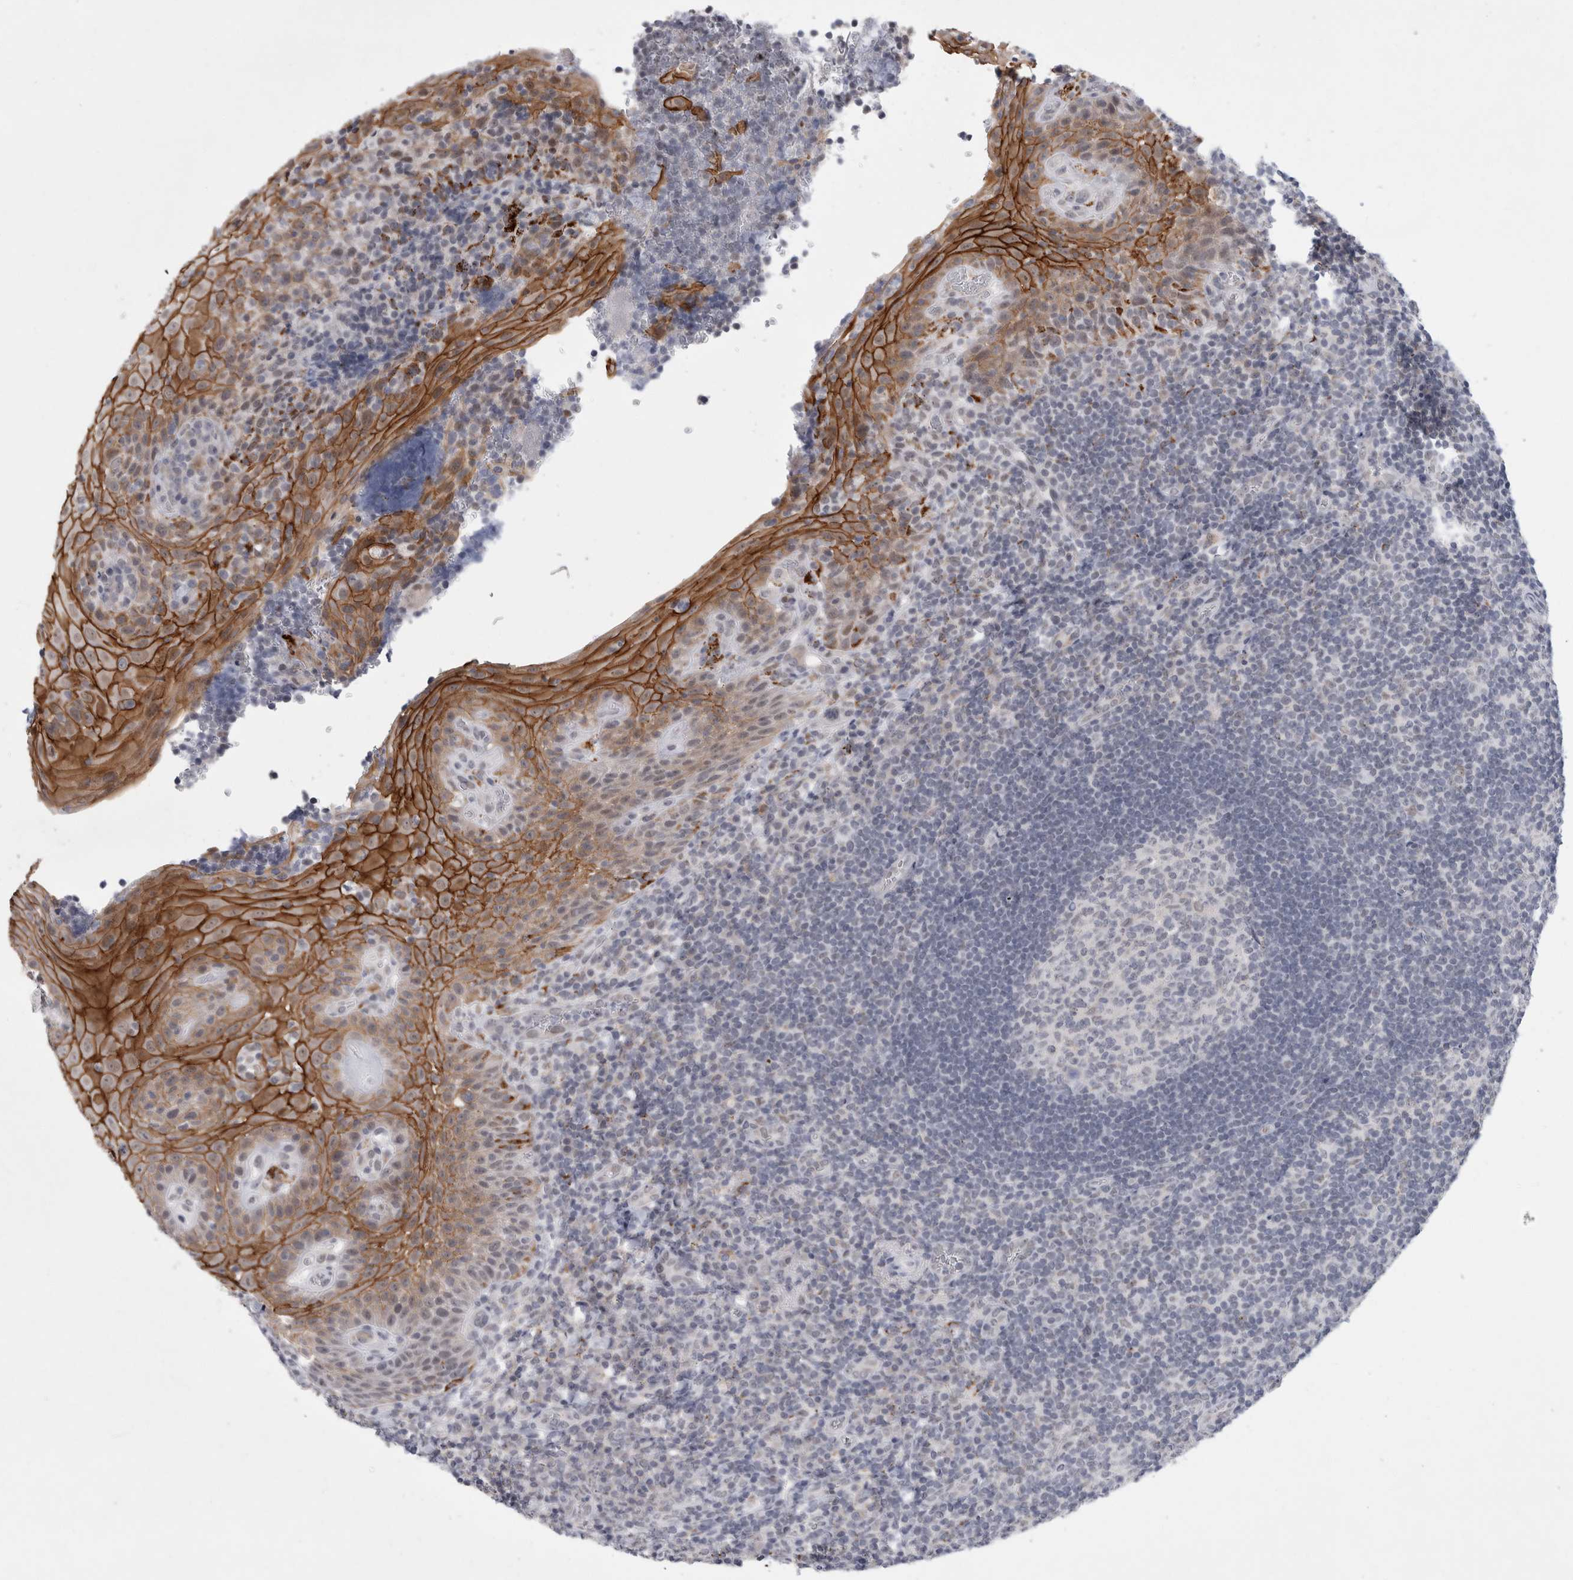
{"staining": {"intensity": "negative", "quantity": "none", "location": "none"}, "tissue": "tonsil", "cell_type": "Germinal center cells", "image_type": "normal", "snomed": [{"axis": "morphology", "description": "Normal tissue, NOS"}, {"axis": "topography", "description": "Tonsil"}], "caption": "Immunohistochemical staining of benign tonsil displays no significant staining in germinal center cells.", "gene": "NIPA1", "patient": {"sex": "male", "age": 37}}